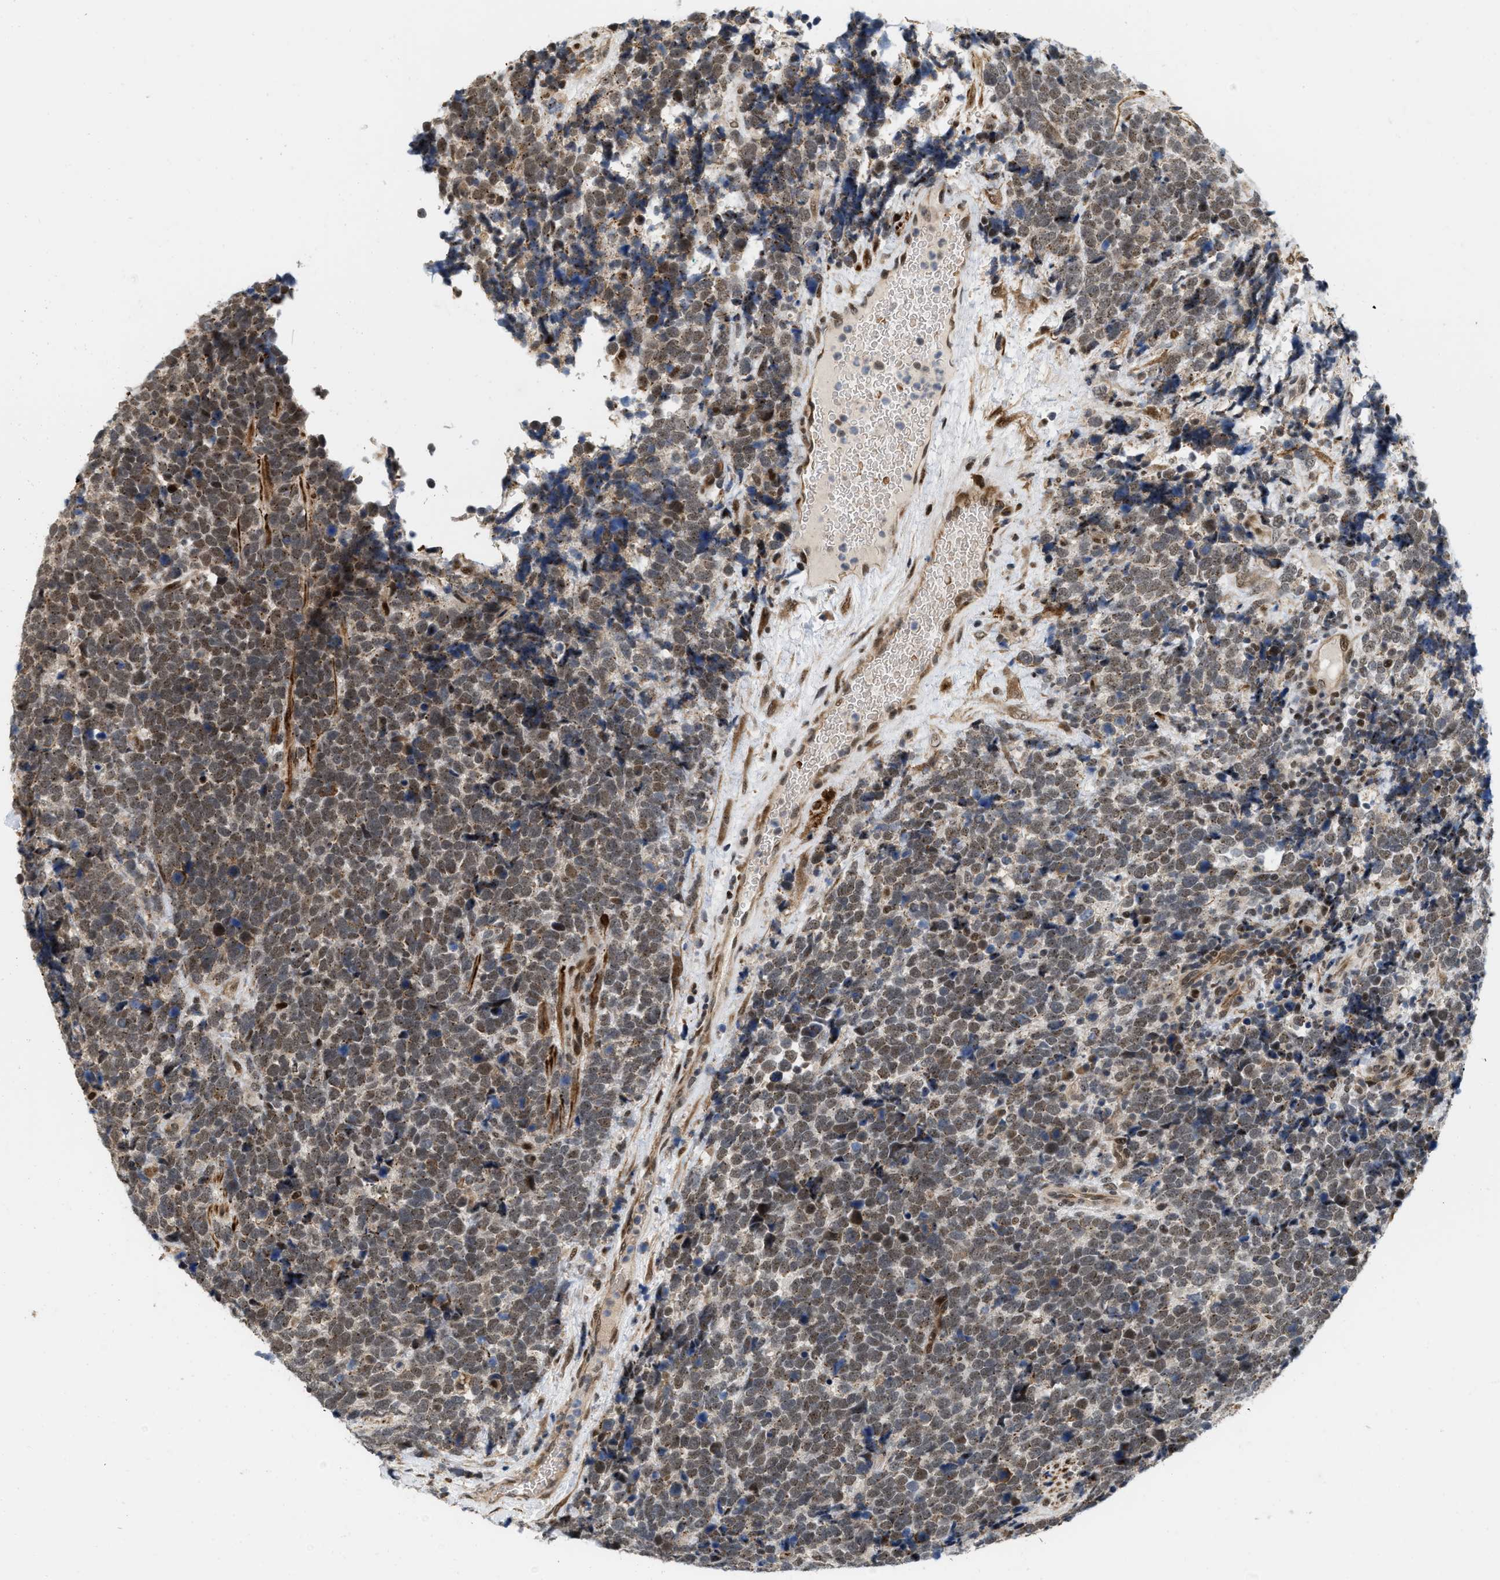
{"staining": {"intensity": "moderate", "quantity": ">75%", "location": "nuclear"}, "tissue": "urothelial cancer", "cell_type": "Tumor cells", "image_type": "cancer", "snomed": [{"axis": "morphology", "description": "Urothelial carcinoma, High grade"}, {"axis": "topography", "description": "Urinary bladder"}], "caption": "This histopathology image demonstrates urothelial carcinoma (high-grade) stained with IHC to label a protein in brown. The nuclear of tumor cells show moderate positivity for the protein. Nuclei are counter-stained blue.", "gene": "ANKRD11", "patient": {"sex": "female", "age": 82}}